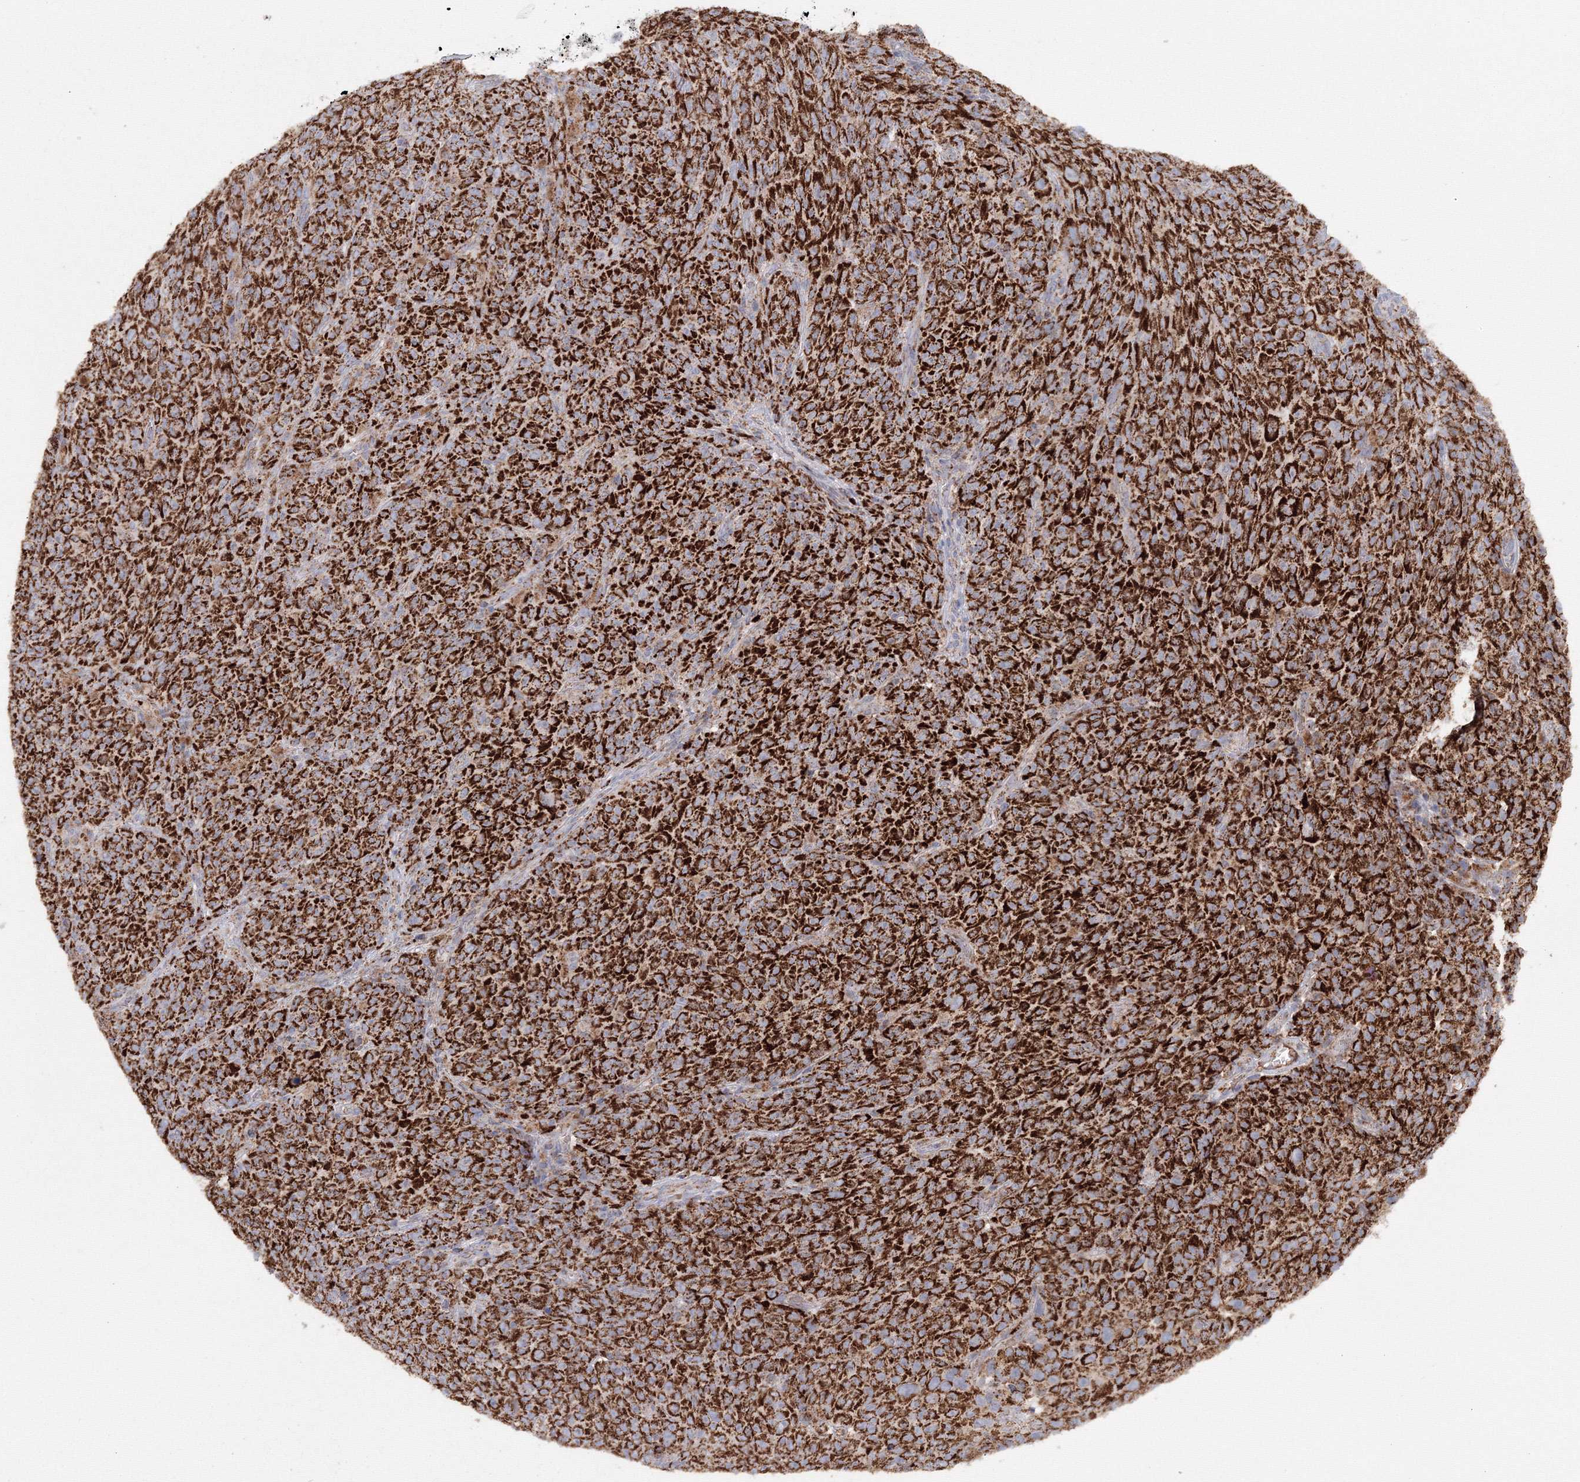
{"staining": {"intensity": "strong", "quantity": ">75%", "location": "cytoplasmic/membranous"}, "tissue": "melanoma", "cell_type": "Tumor cells", "image_type": "cancer", "snomed": [{"axis": "morphology", "description": "Malignant melanoma, NOS"}, {"axis": "topography", "description": "Skin"}], "caption": "High-power microscopy captured an immunohistochemistry image of melanoma, revealing strong cytoplasmic/membranous positivity in approximately >75% of tumor cells.", "gene": "GRPEL1", "patient": {"sex": "female", "age": 82}}